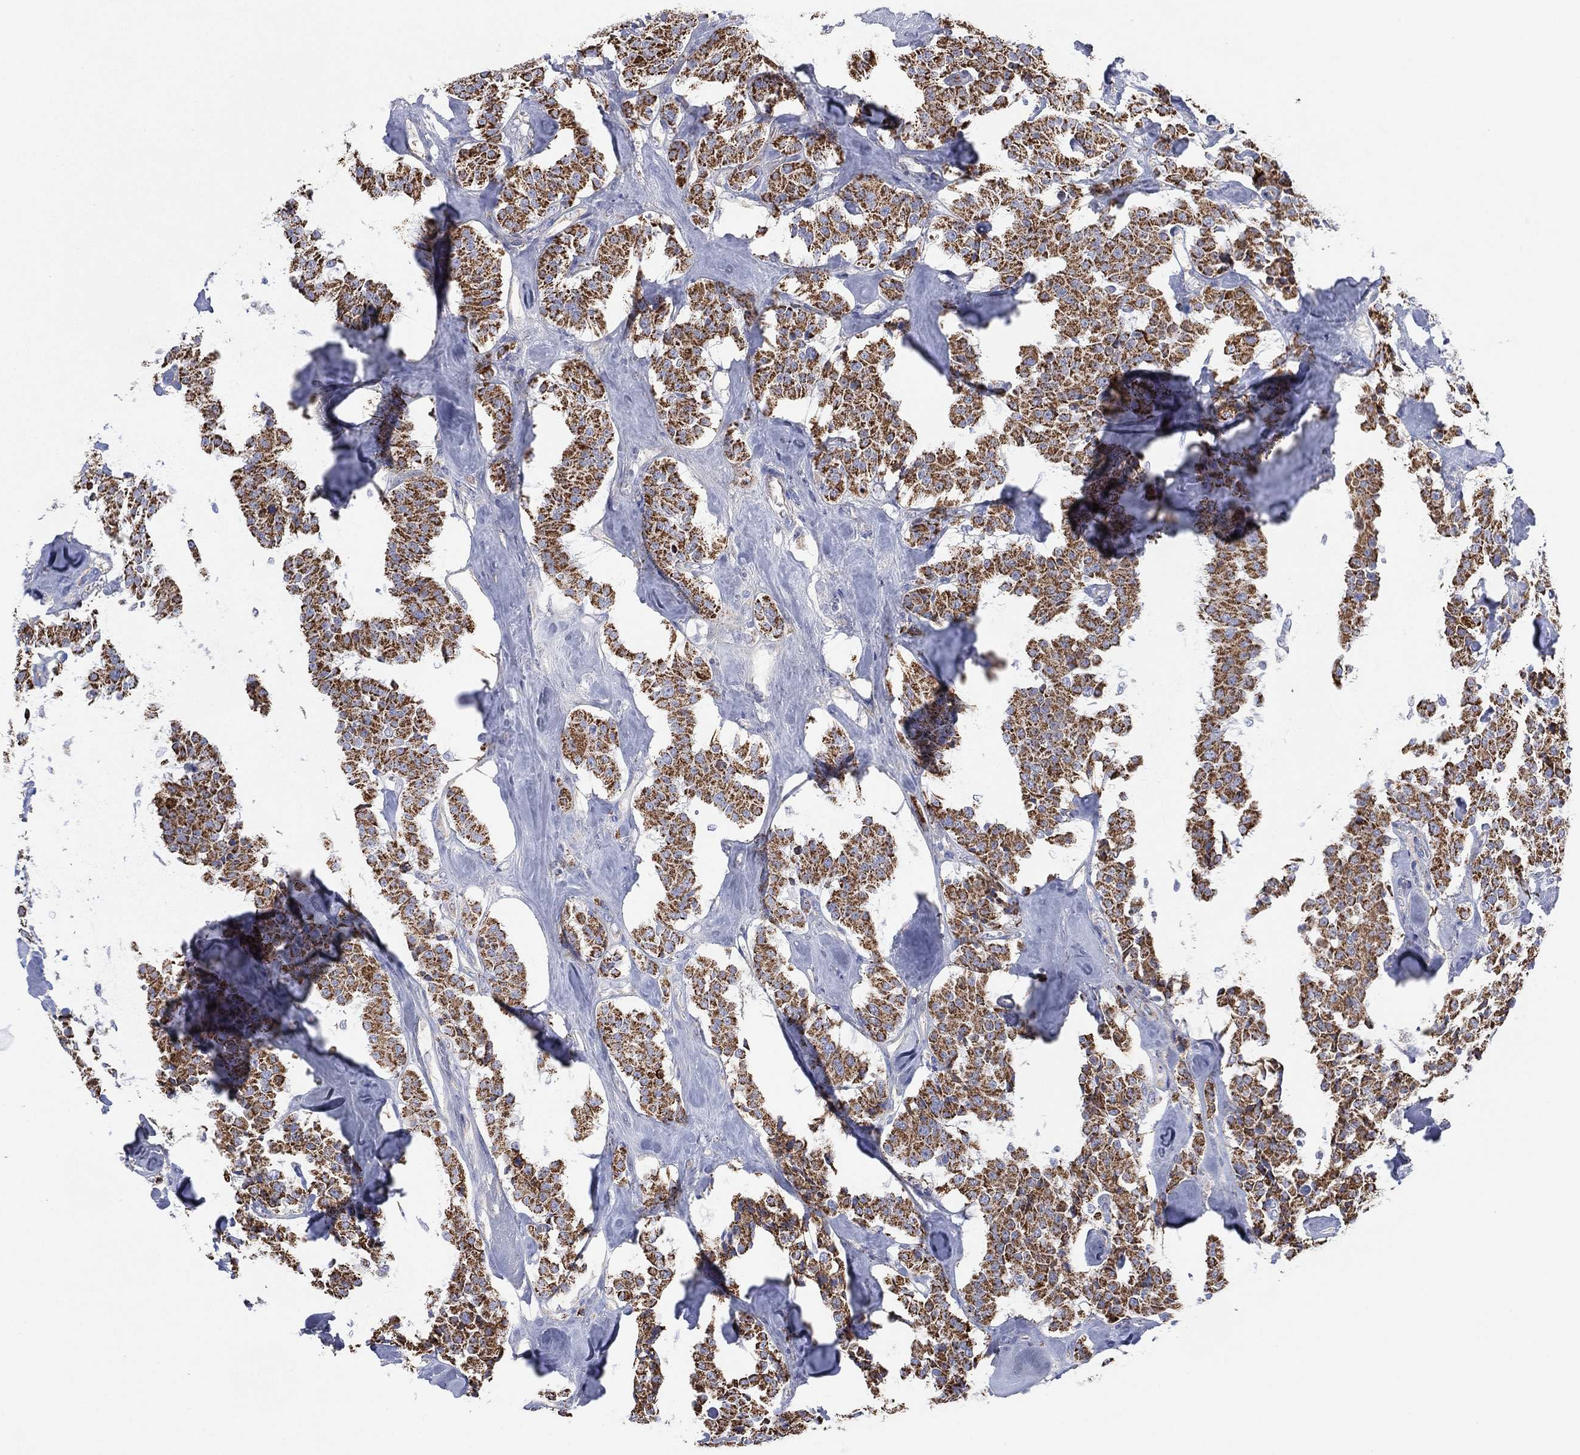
{"staining": {"intensity": "strong", "quantity": ">75%", "location": "cytoplasmic/membranous"}, "tissue": "carcinoid", "cell_type": "Tumor cells", "image_type": "cancer", "snomed": [{"axis": "morphology", "description": "Carcinoid, malignant, NOS"}, {"axis": "topography", "description": "Pancreas"}], "caption": "Immunohistochemistry (IHC) of human carcinoid (malignant) reveals high levels of strong cytoplasmic/membranous expression in approximately >75% of tumor cells.", "gene": "INA", "patient": {"sex": "male", "age": 41}}